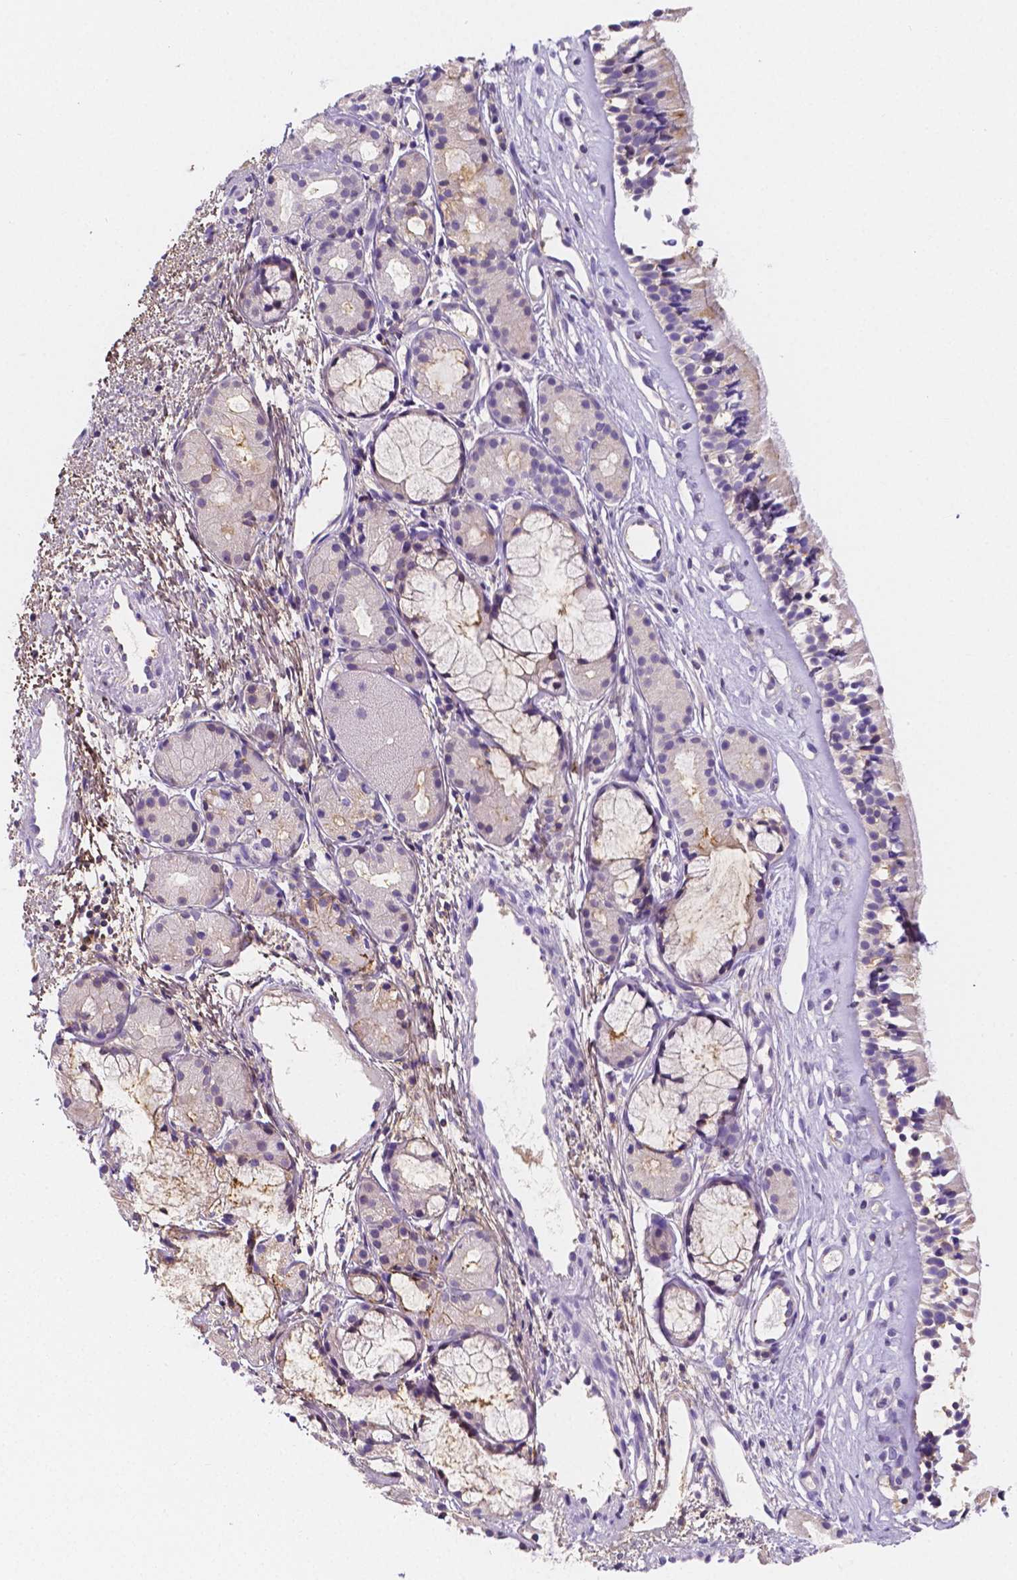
{"staining": {"intensity": "negative", "quantity": "none", "location": "none"}, "tissue": "nasopharynx", "cell_type": "Respiratory epithelial cells", "image_type": "normal", "snomed": [{"axis": "morphology", "description": "Normal tissue, NOS"}, {"axis": "topography", "description": "Nasopharynx"}], "caption": "DAB (3,3'-diaminobenzidine) immunohistochemical staining of normal human nasopharynx exhibits no significant positivity in respiratory epithelial cells. (DAB (3,3'-diaminobenzidine) immunohistochemistry visualized using brightfield microscopy, high magnification).", "gene": "GABRD", "patient": {"sex": "female", "age": 52}}